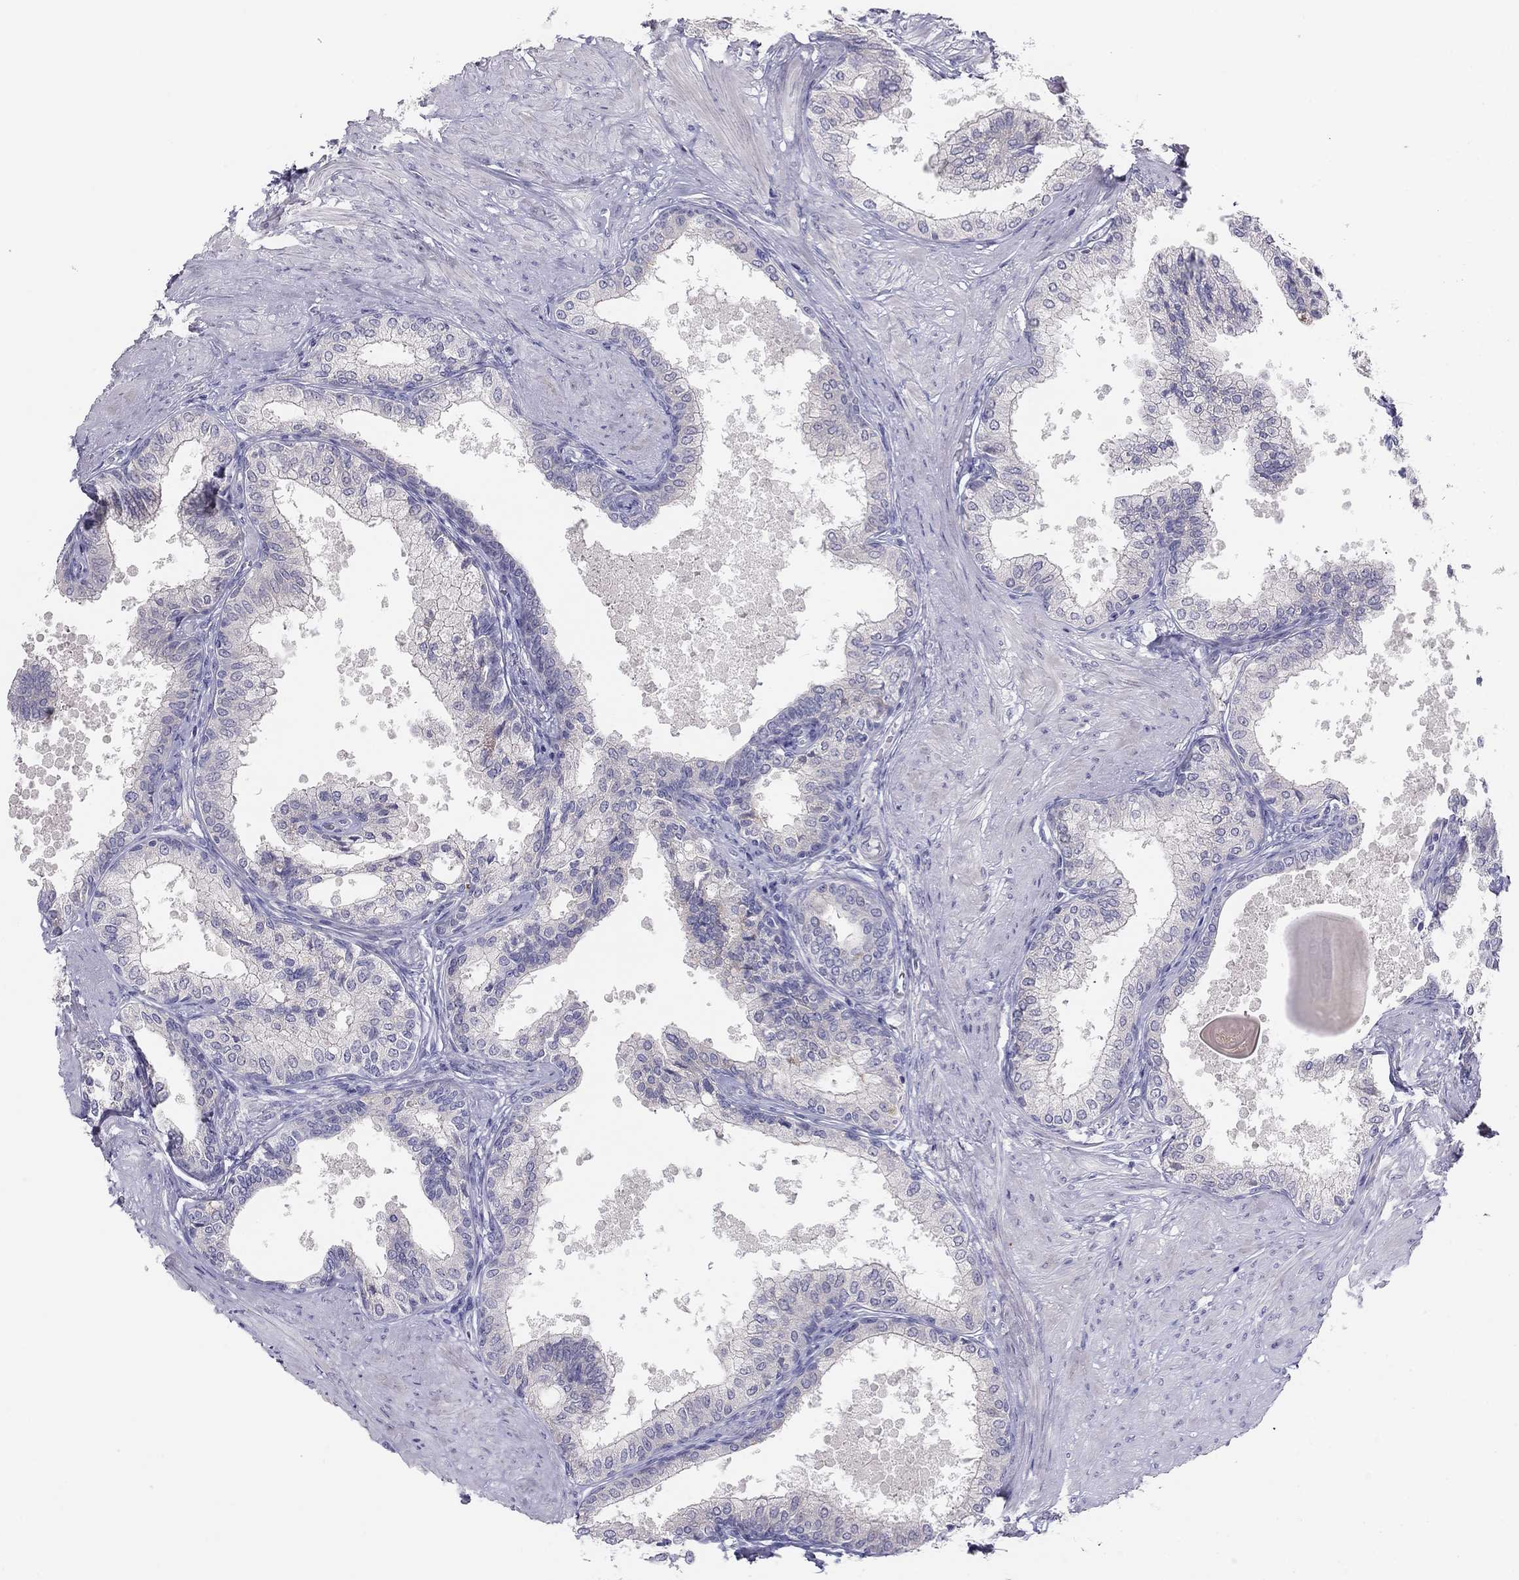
{"staining": {"intensity": "negative", "quantity": "none", "location": "none"}, "tissue": "prostate", "cell_type": "Glandular cells", "image_type": "normal", "snomed": [{"axis": "morphology", "description": "Normal tissue, NOS"}, {"axis": "topography", "description": "Prostate"}], "caption": "DAB (3,3'-diaminobenzidine) immunohistochemical staining of unremarkable human prostate displays no significant expression in glandular cells.", "gene": "MGAT4C", "patient": {"sex": "male", "age": 63}}